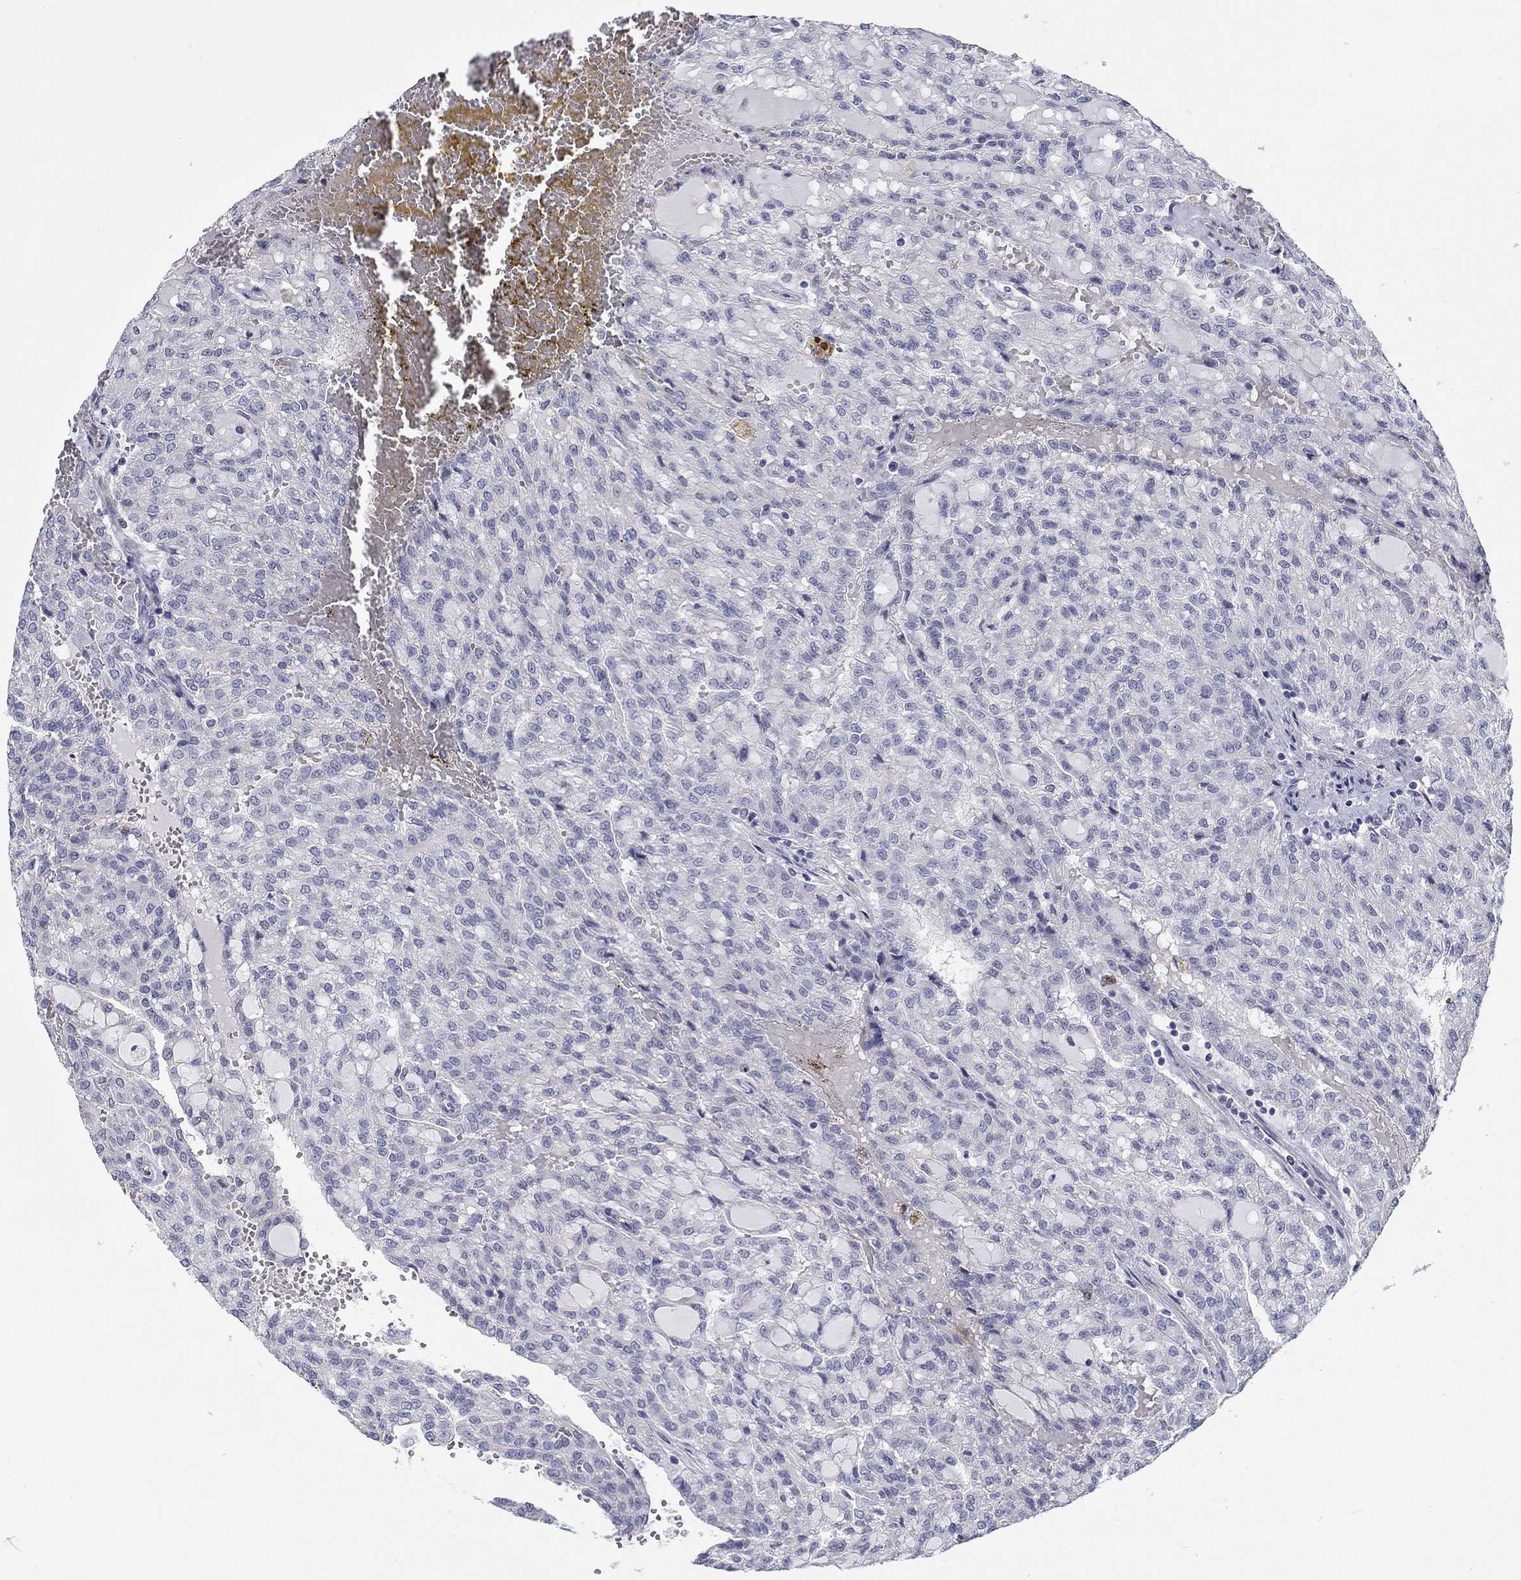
{"staining": {"intensity": "negative", "quantity": "none", "location": "none"}, "tissue": "renal cancer", "cell_type": "Tumor cells", "image_type": "cancer", "snomed": [{"axis": "morphology", "description": "Adenocarcinoma, NOS"}, {"axis": "topography", "description": "Kidney"}], "caption": "This is a photomicrograph of immunohistochemistry staining of renal adenocarcinoma, which shows no expression in tumor cells. Brightfield microscopy of immunohistochemistry (IHC) stained with DAB (3,3'-diaminobenzidine) (brown) and hematoxylin (blue), captured at high magnification.", "gene": "PRC1", "patient": {"sex": "male", "age": 63}}